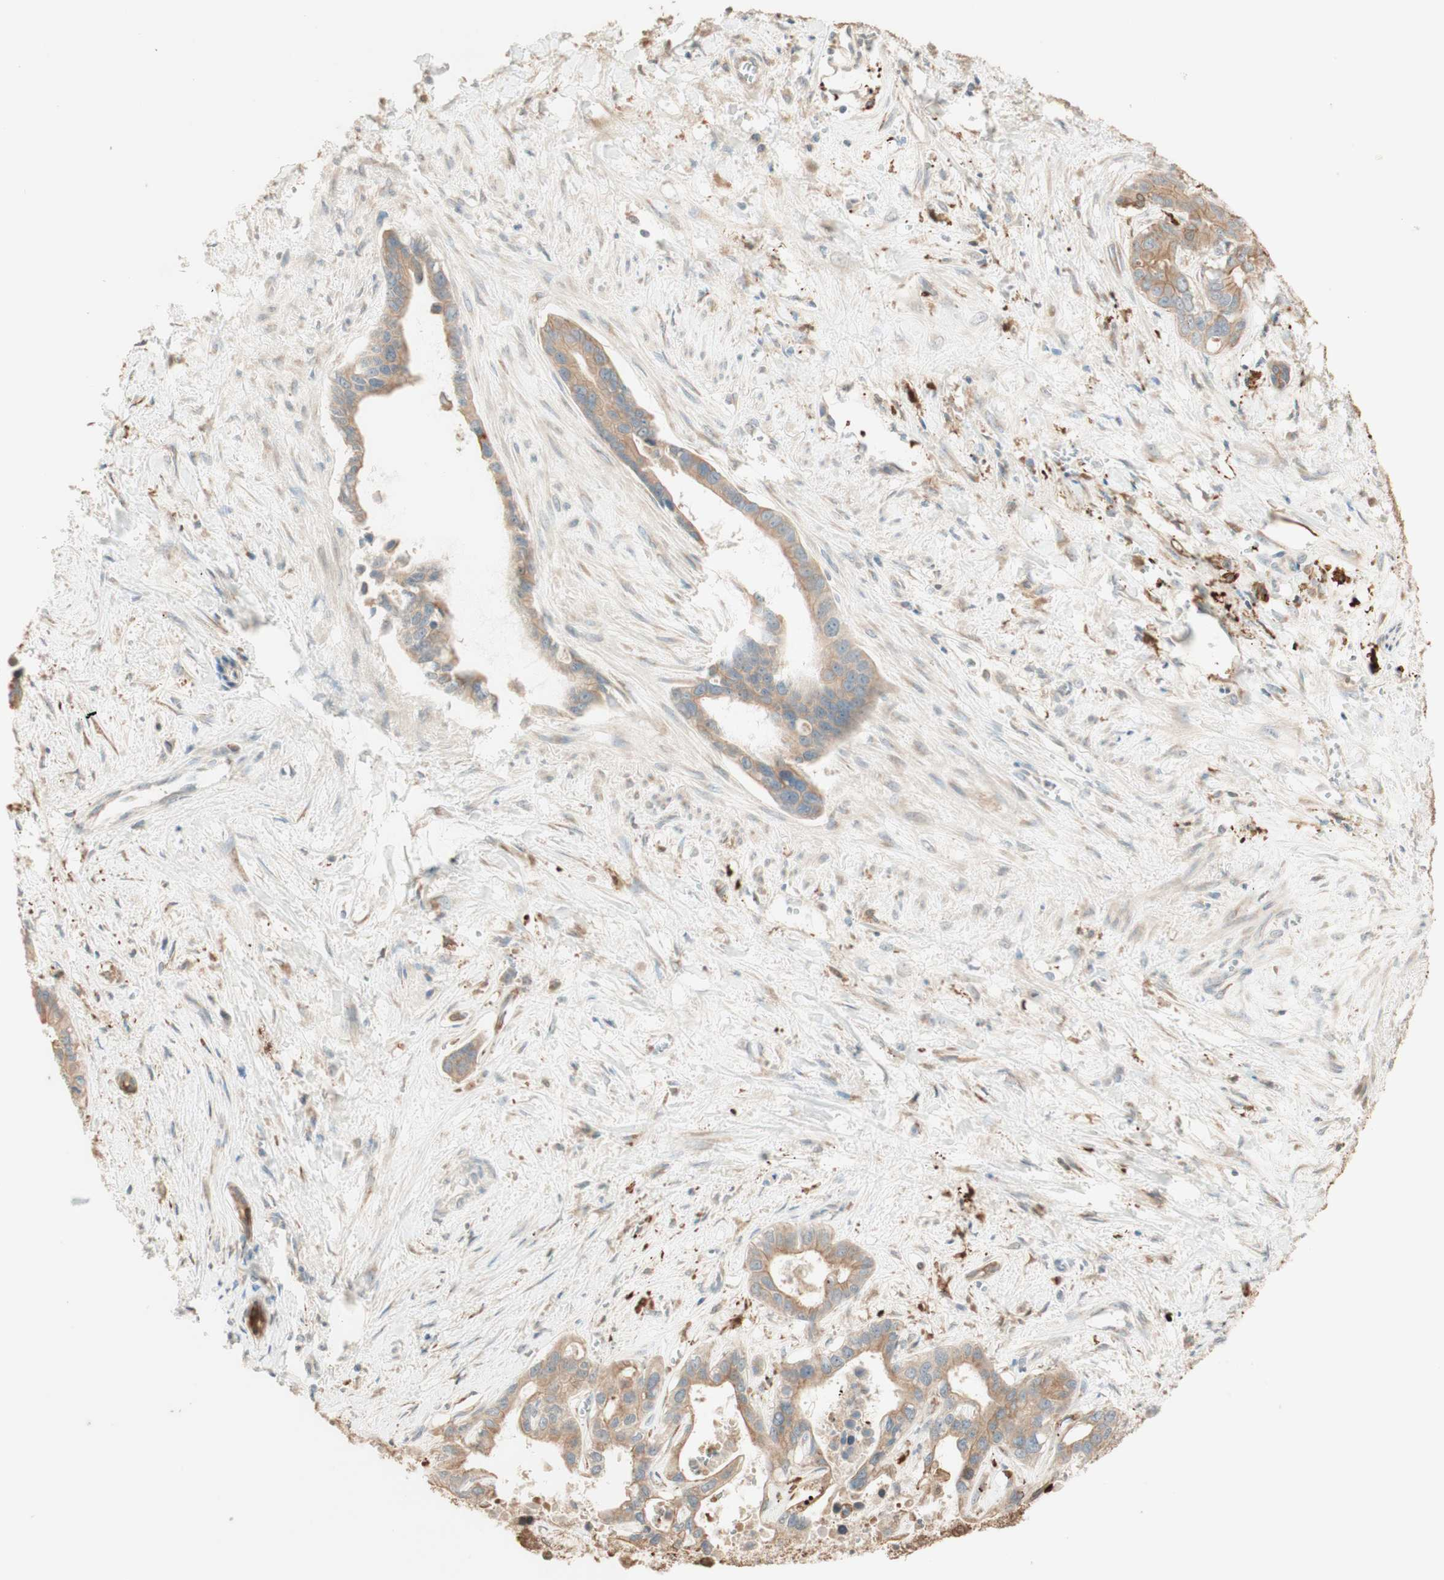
{"staining": {"intensity": "moderate", "quantity": ">75%", "location": "cytoplasmic/membranous"}, "tissue": "liver cancer", "cell_type": "Tumor cells", "image_type": "cancer", "snomed": [{"axis": "morphology", "description": "Cholangiocarcinoma"}, {"axis": "topography", "description": "Liver"}], "caption": "The histopathology image displays staining of liver cancer, revealing moderate cytoplasmic/membranous protein positivity (brown color) within tumor cells. (DAB IHC, brown staining for protein, blue staining for nuclei).", "gene": "CLCN2", "patient": {"sex": "female", "age": 65}}